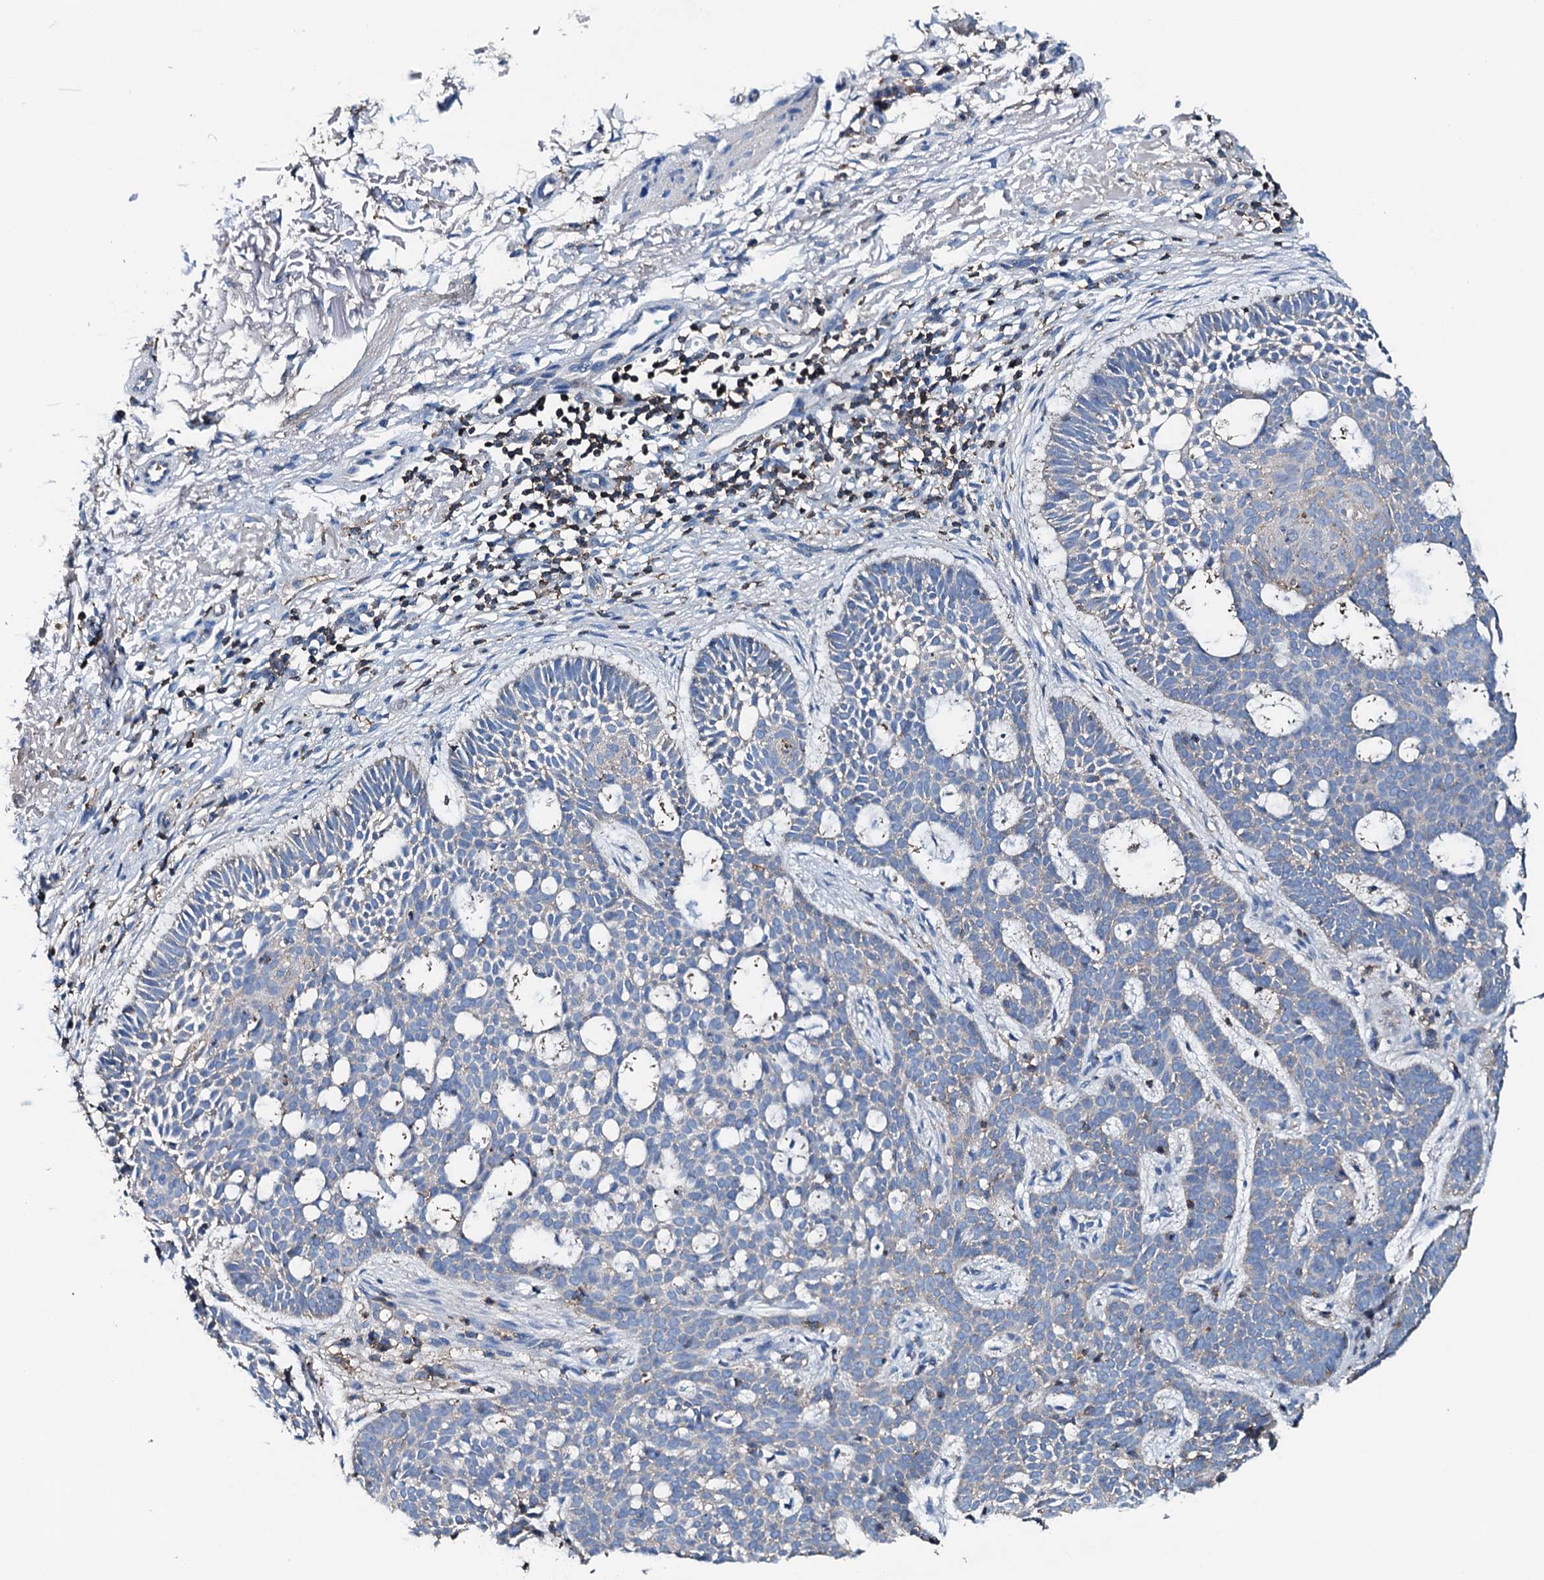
{"staining": {"intensity": "negative", "quantity": "none", "location": "none"}, "tissue": "skin cancer", "cell_type": "Tumor cells", "image_type": "cancer", "snomed": [{"axis": "morphology", "description": "Basal cell carcinoma"}, {"axis": "topography", "description": "Skin"}], "caption": "High magnification brightfield microscopy of skin cancer (basal cell carcinoma) stained with DAB (3,3'-diaminobenzidine) (brown) and counterstained with hematoxylin (blue): tumor cells show no significant staining.", "gene": "MS4A4E", "patient": {"sex": "male", "age": 85}}